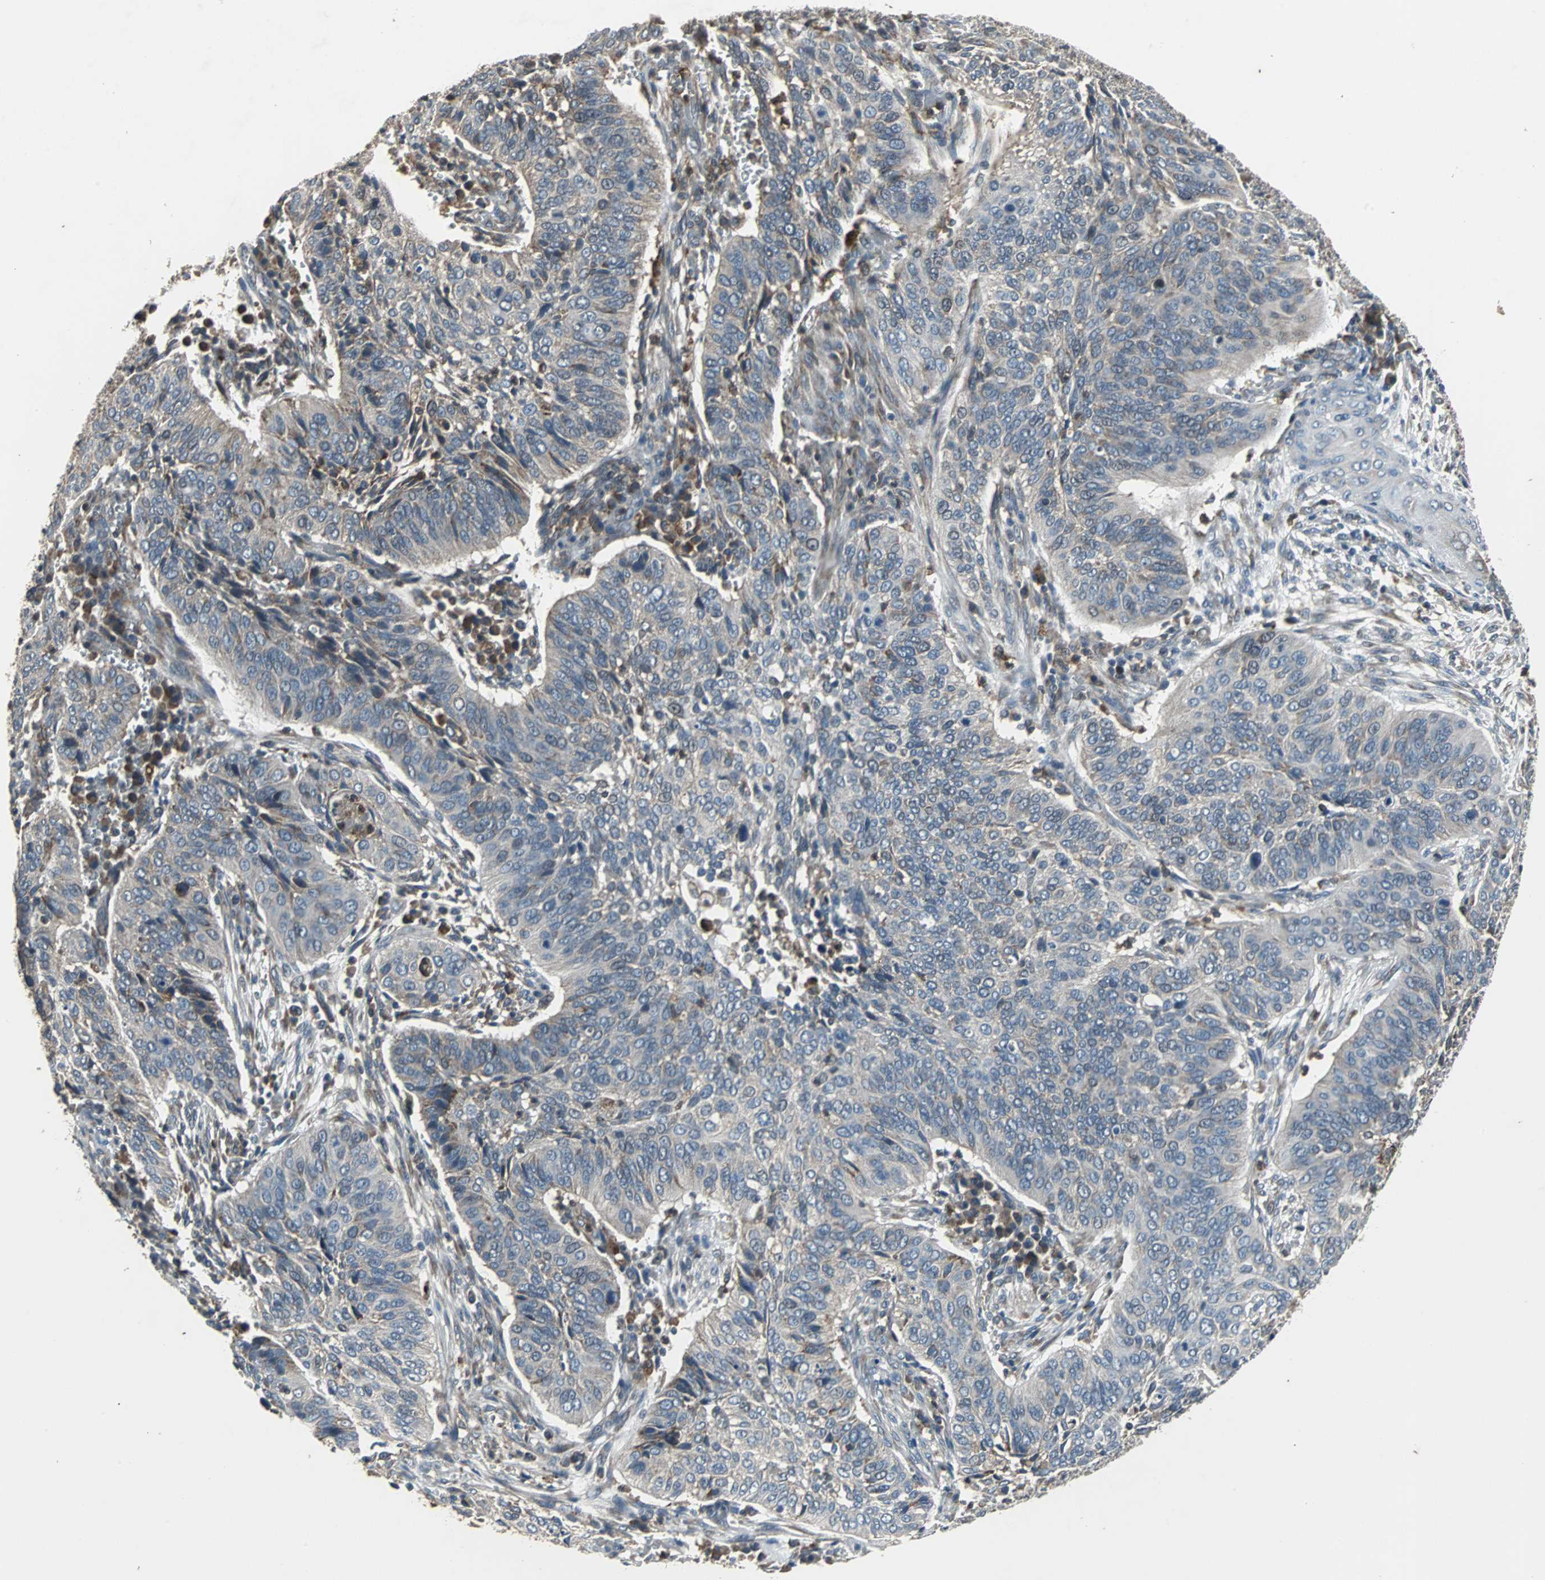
{"staining": {"intensity": "weak", "quantity": "25%-75%", "location": "cytoplasmic/membranous"}, "tissue": "cervical cancer", "cell_type": "Tumor cells", "image_type": "cancer", "snomed": [{"axis": "morphology", "description": "Squamous cell carcinoma, NOS"}, {"axis": "topography", "description": "Cervix"}], "caption": "Immunohistochemical staining of squamous cell carcinoma (cervical) displays weak cytoplasmic/membranous protein staining in about 25%-75% of tumor cells. The staining is performed using DAB brown chromogen to label protein expression. The nuclei are counter-stained blue using hematoxylin.", "gene": "SOS1", "patient": {"sex": "female", "age": 39}}